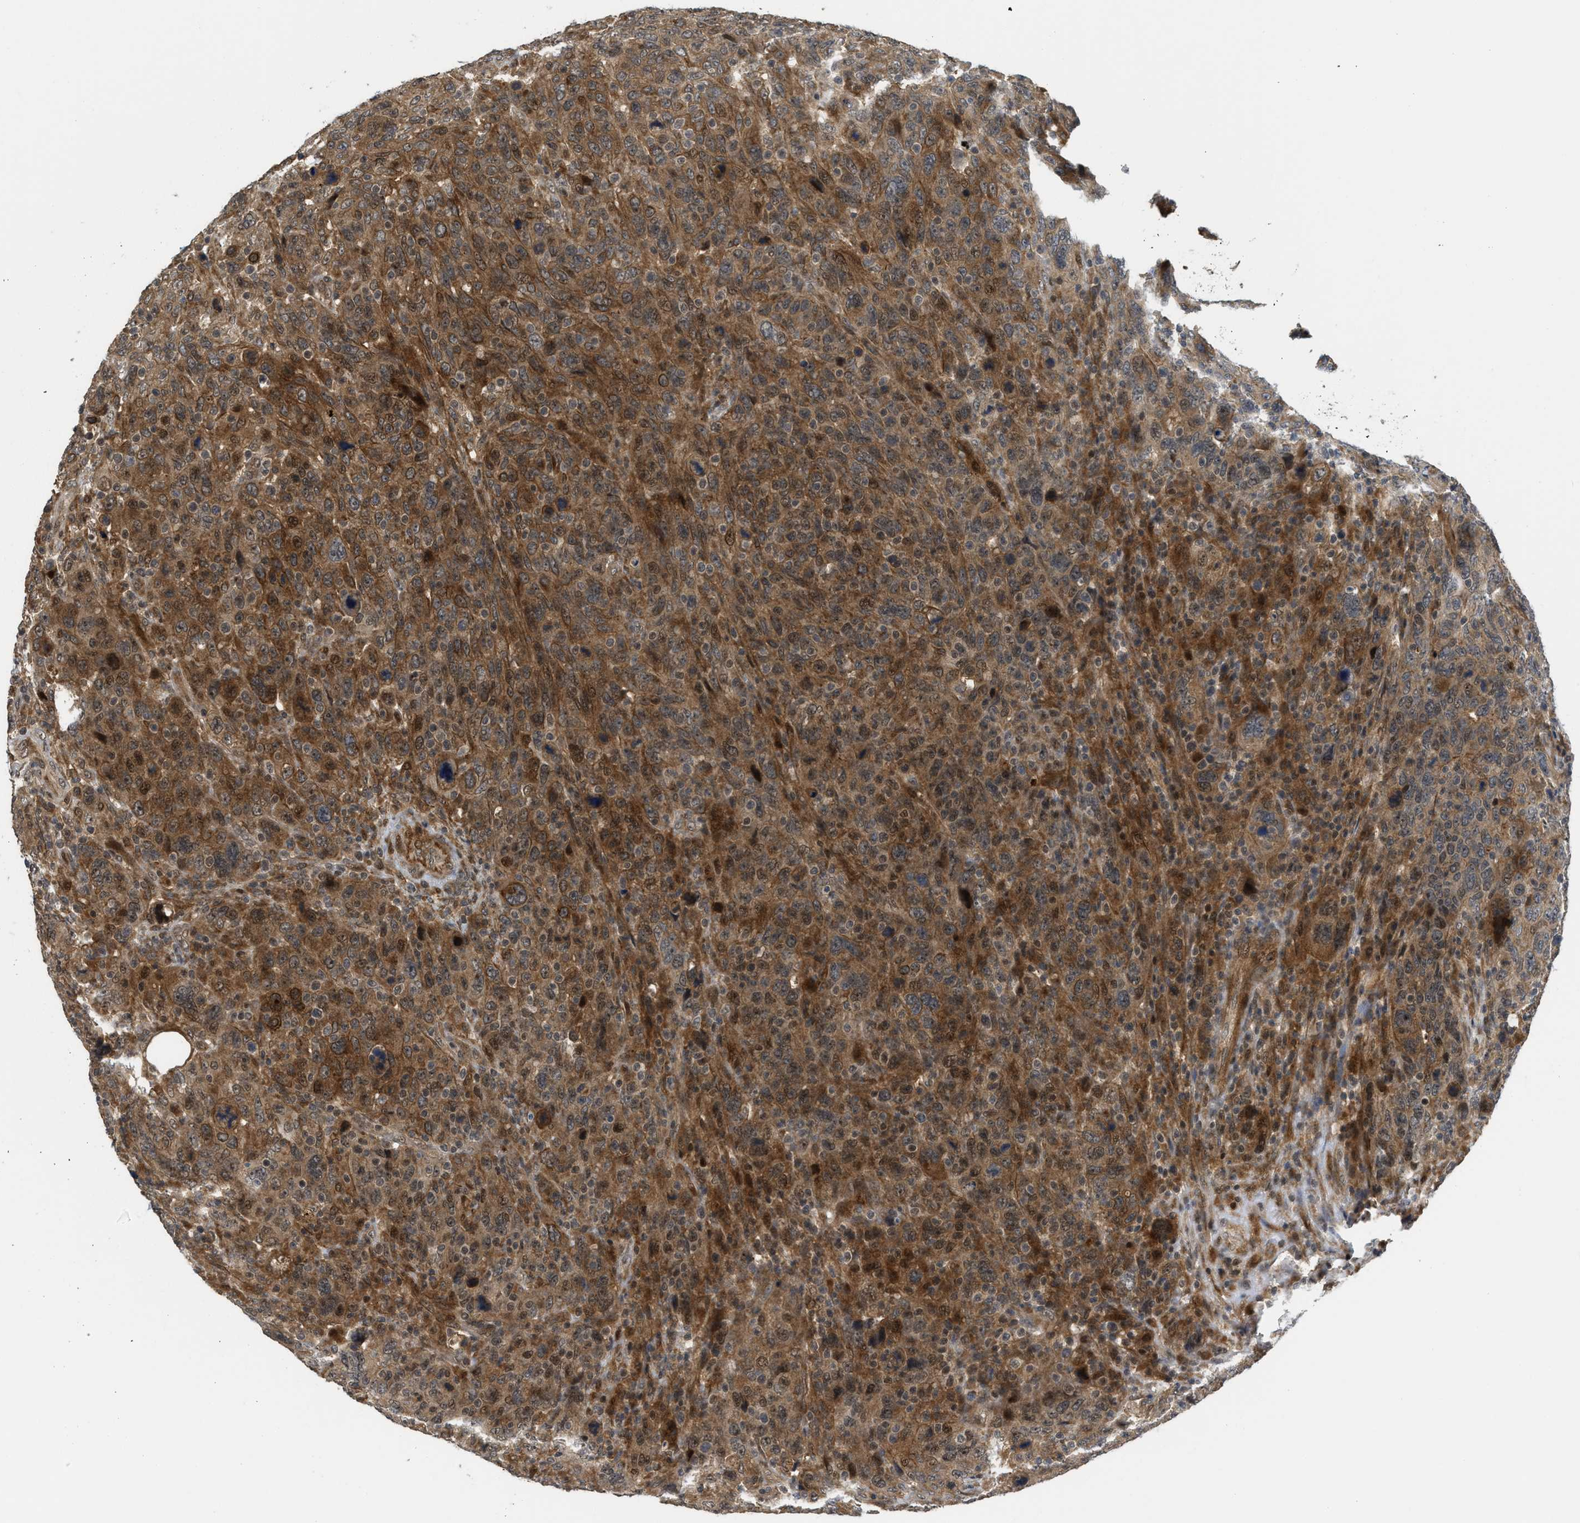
{"staining": {"intensity": "moderate", "quantity": ">75%", "location": "cytoplasmic/membranous,nuclear"}, "tissue": "breast cancer", "cell_type": "Tumor cells", "image_type": "cancer", "snomed": [{"axis": "morphology", "description": "Duct carcinoma"}, {"axis": "topography", "description": "Breast"}], "caption": "Moderate cytoplasmic/membranous and nuclear positivity is appreciated in approximately >75% of tumor cells in breast intraductal carcinoma. Using DAB (brown) and hematoxylin (blue) stains, captured at high magnification using brightfield microscopy.", "gene": "DNAJC28", "patient": {"sex": "female", "age": 37}}